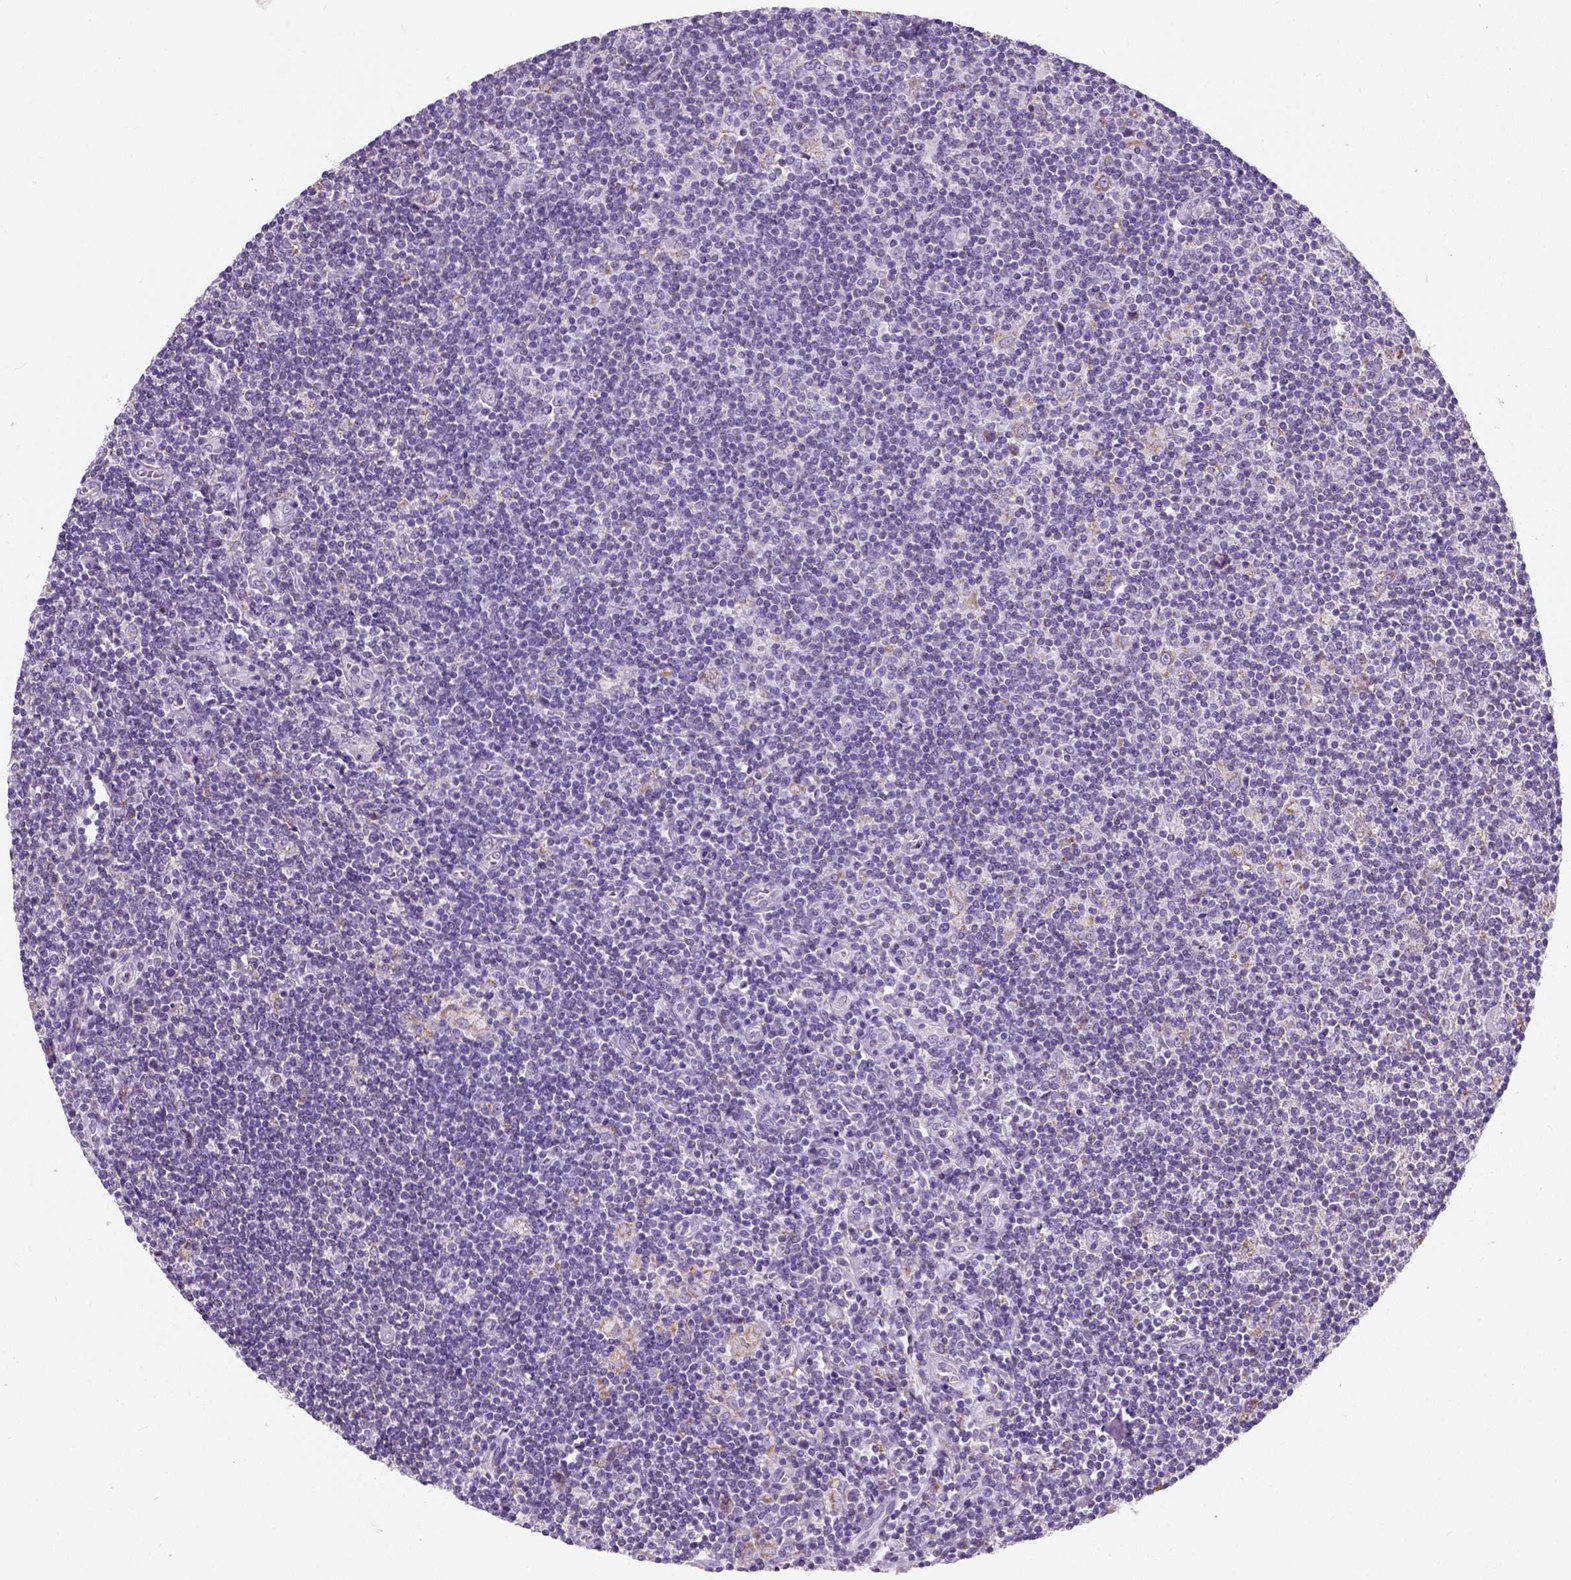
{"staining": {"intensity": "negative", "quantity": "none", "location": "none"}, "tissue": "lymphoma", "cell_type": "Tumor cells", "image_type": "cancer", "snomed": [{"axis": "morphology", "description": "Hodgkin's disease, NOS"}, {"axis": "topography", "description": "Lymph node"}], "caption": "Tumor cells show no significant protein staining in lymphoma.", "gene": "CHODL", "patient": {"sex": "male", "age": 40}}